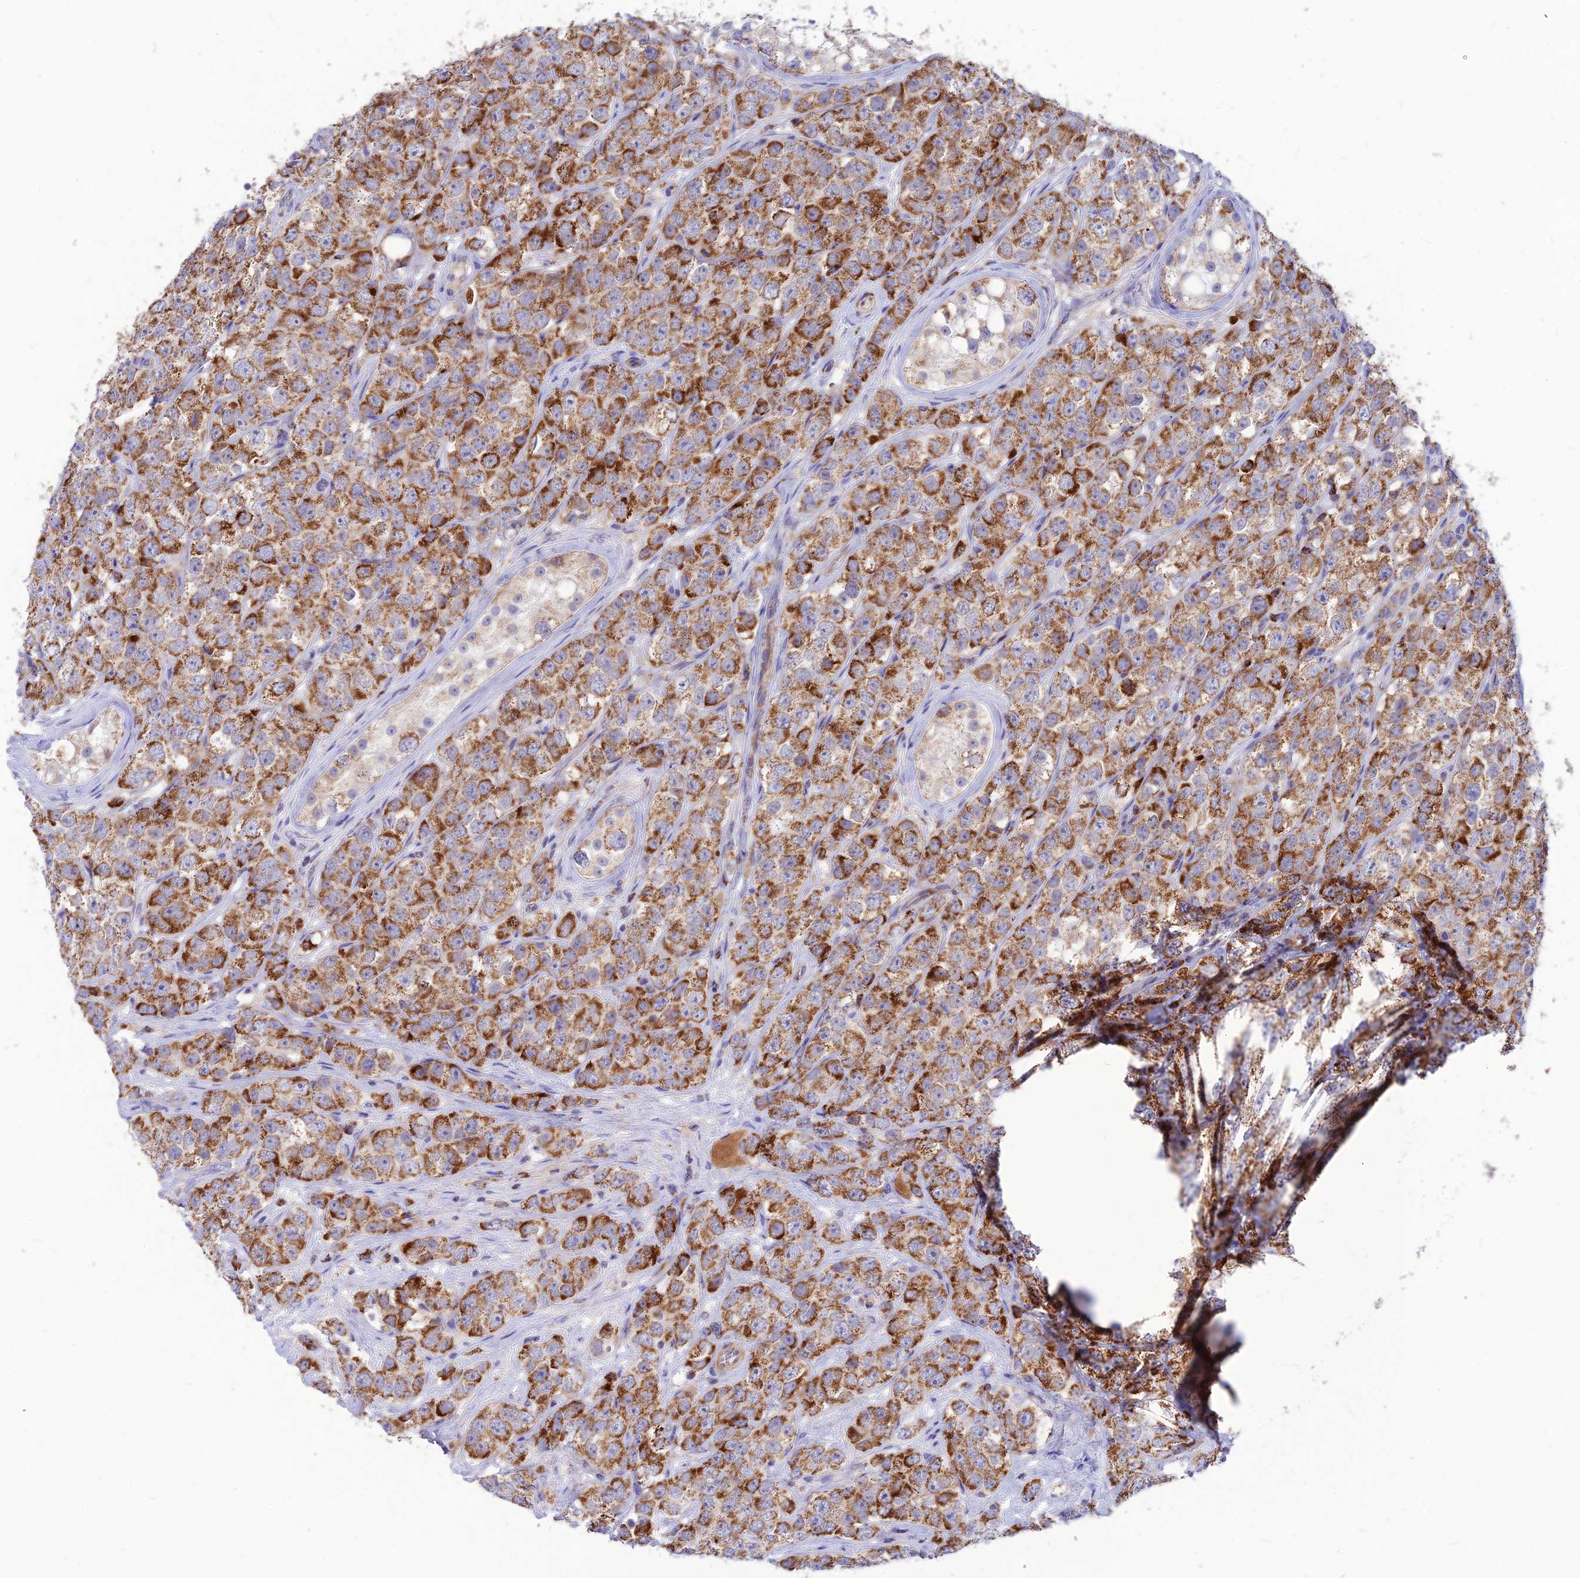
{"staining": {"intensity": "moderate", "quantity": ">75%", "location": "cytoplasmic/membranous"}, "tissue": "testis cancer", "cell_type": "Tumor cells", "image_type": "cancer", "snomed": [{"axis": "morphology", "description": "Seminoma, NOS"}, {"axis": "topography", "description": "Testis"}], "caption": "Brown immunohistochemical staining in human seminoma (testis) reveals moderate cytoplasmic/membranous staining in approximately >75% of tumor cells.", "gene": "ECI1", "patient": {"sex": "male", "age": 28}}